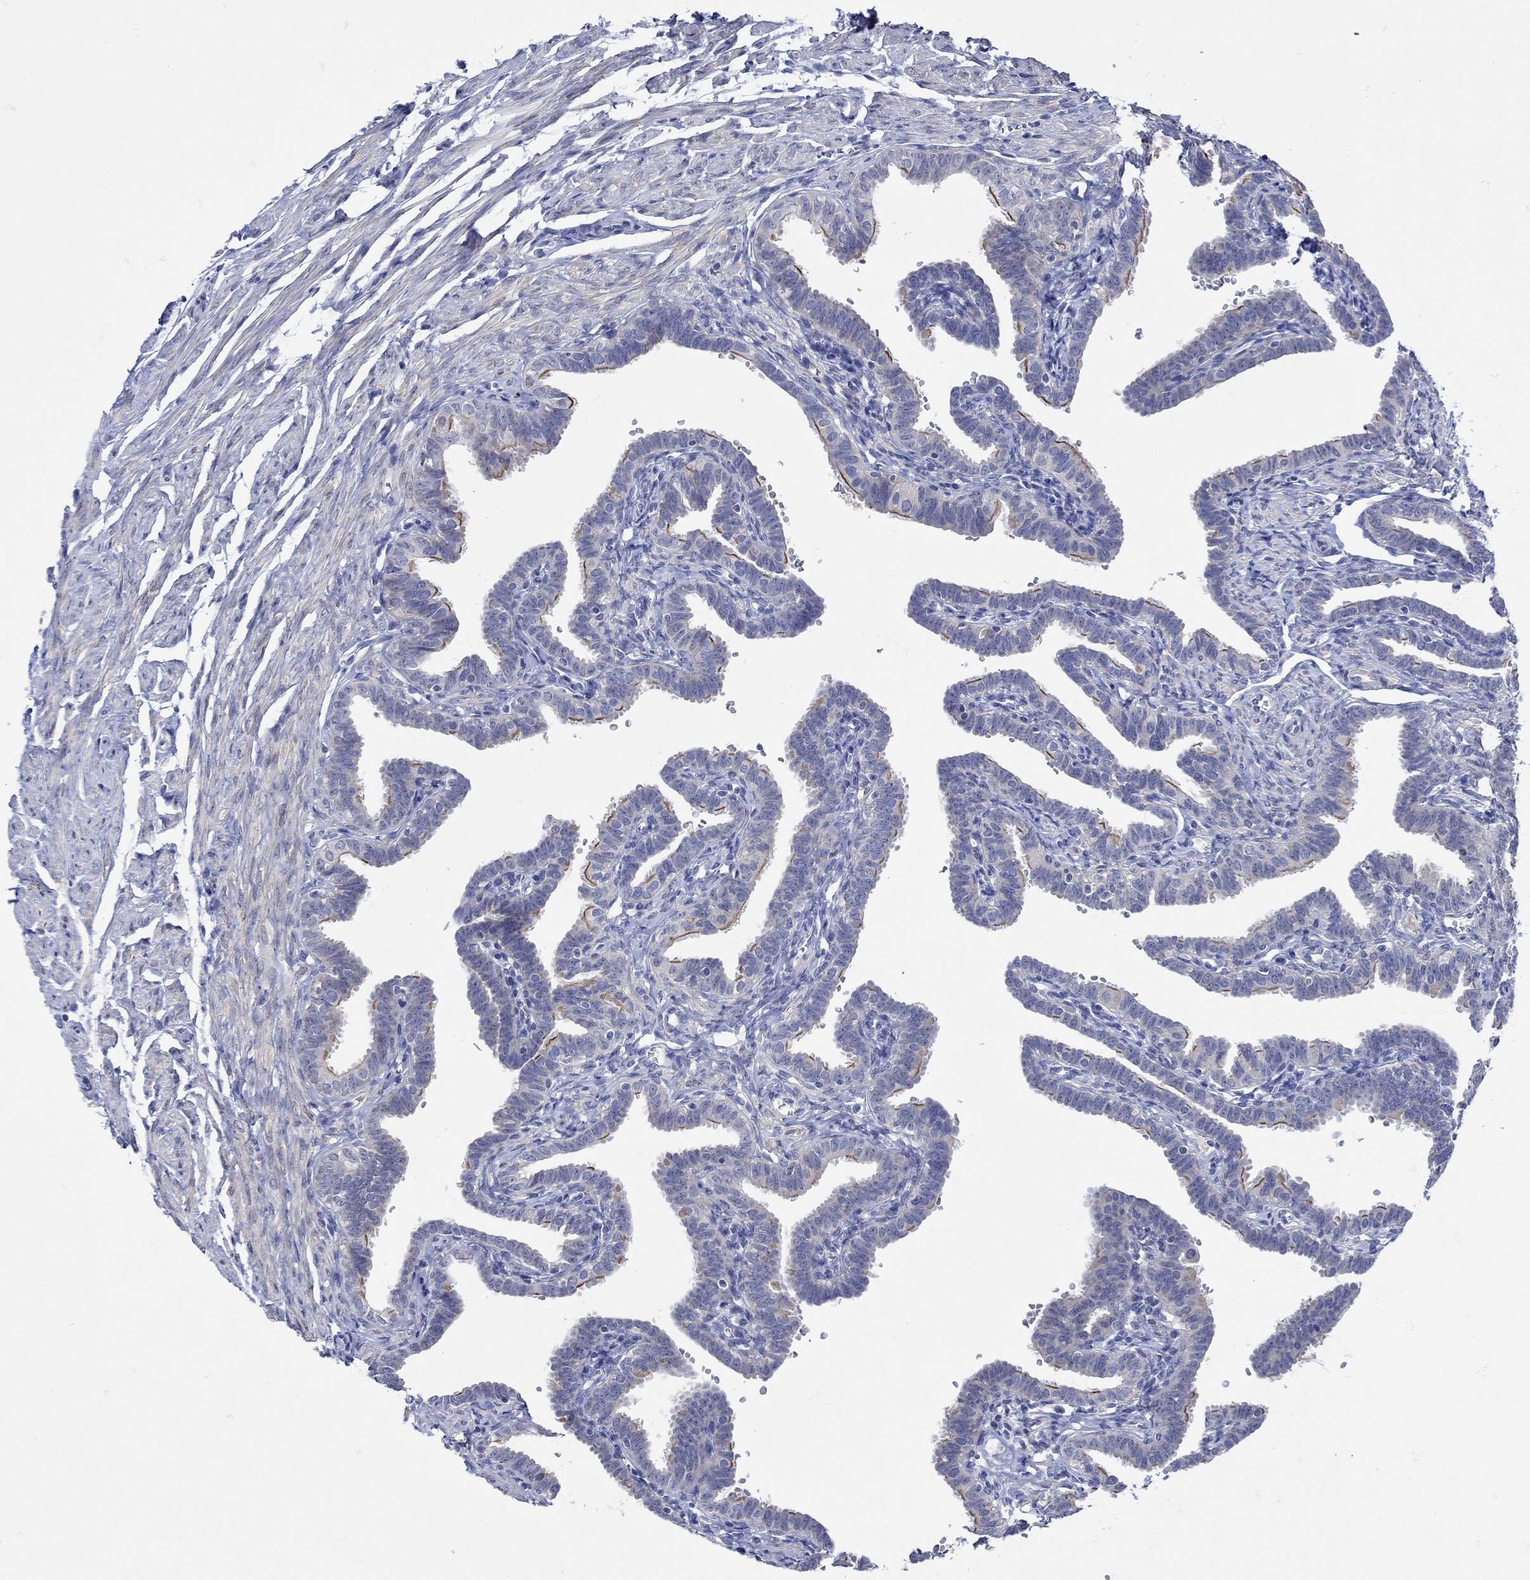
{"staining": {"intensity": "strong", "quantity": "<25%", "location": "cytoplasmic/membranous"}, "tissue": "fallopian tube", "cell_type": "Glandular cells", "image_type": "normal", "snomed": [{"axis": "morphology", "description": "Normal tissue, NOS"}, {"axis": "topography", "description": "Fallopian tube"}, {"axis": "topography", "description": "Ovary"}], "caption": "A high-resolution photomicrograph shows IHC staining of benign fallopian tube, which displays strong cytoplasmic/membranous staining in about <25% of glandular cells. The staining is performed using DAB brown chromogen to label protein expression. The nuclei are counter-stained blue using hematoxylin.", "gene": "MSI1", "patient": {"sex": "female", "age": 57}}